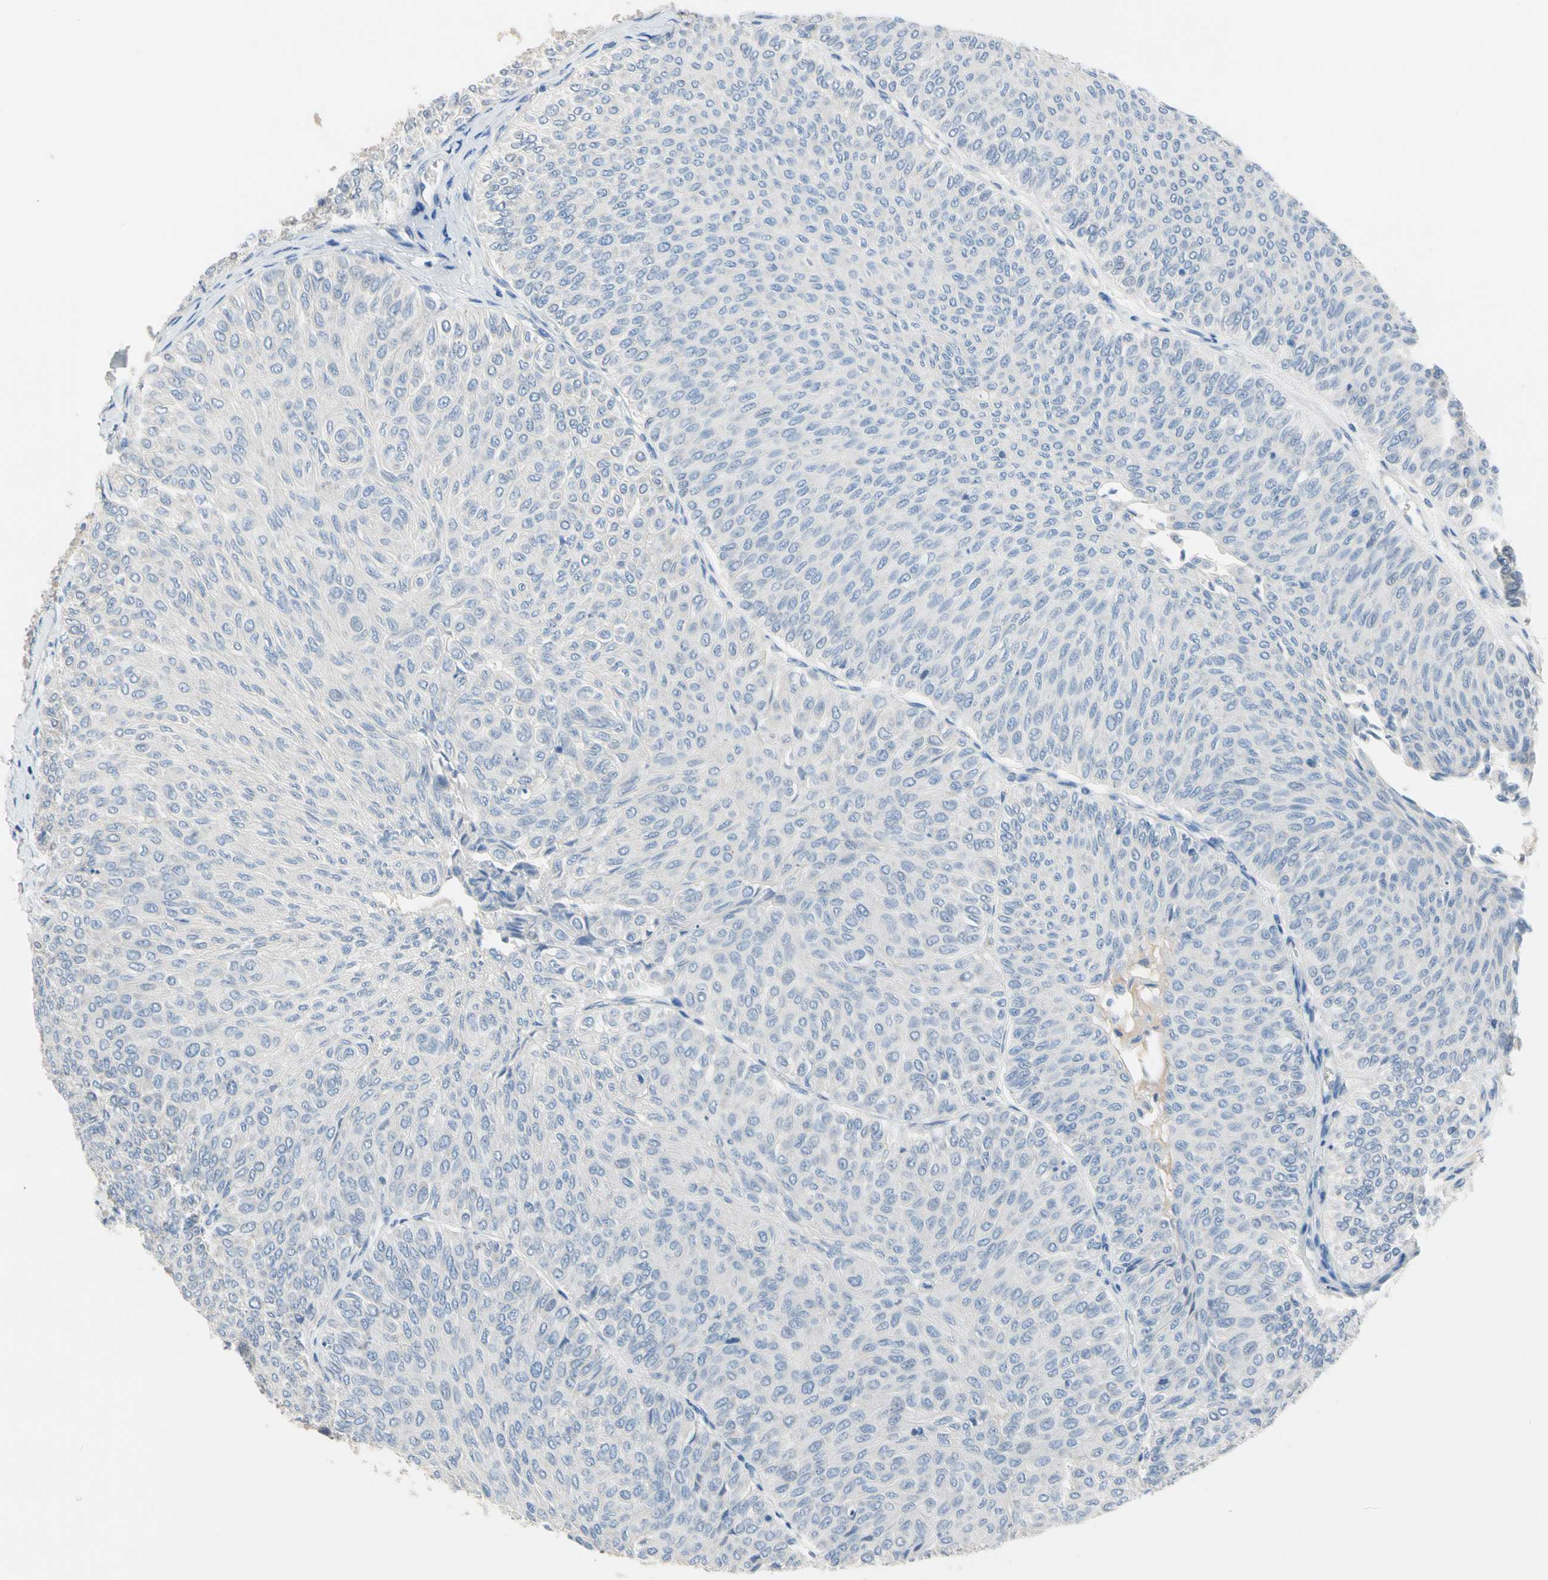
{"staining": {"intensity": "negative", "quantity": "none", "location": "none"}, "tissue": "urothelial cancer", "cell_type": "Tumor cells", "image_type": "cancer", "snomed": [{"axis": "morphology", "description": "Urothelial carcinoma, Low grade"}, {"axis": "topography", "description": "Urinary bladder"}], "caption": "Immunohistochemical staining of urothelial carcinoma (low-grade) displays no significant staining in tumor cells.", "gene": "BBOX1", "patient": {"sex": "male", "age": 78}}